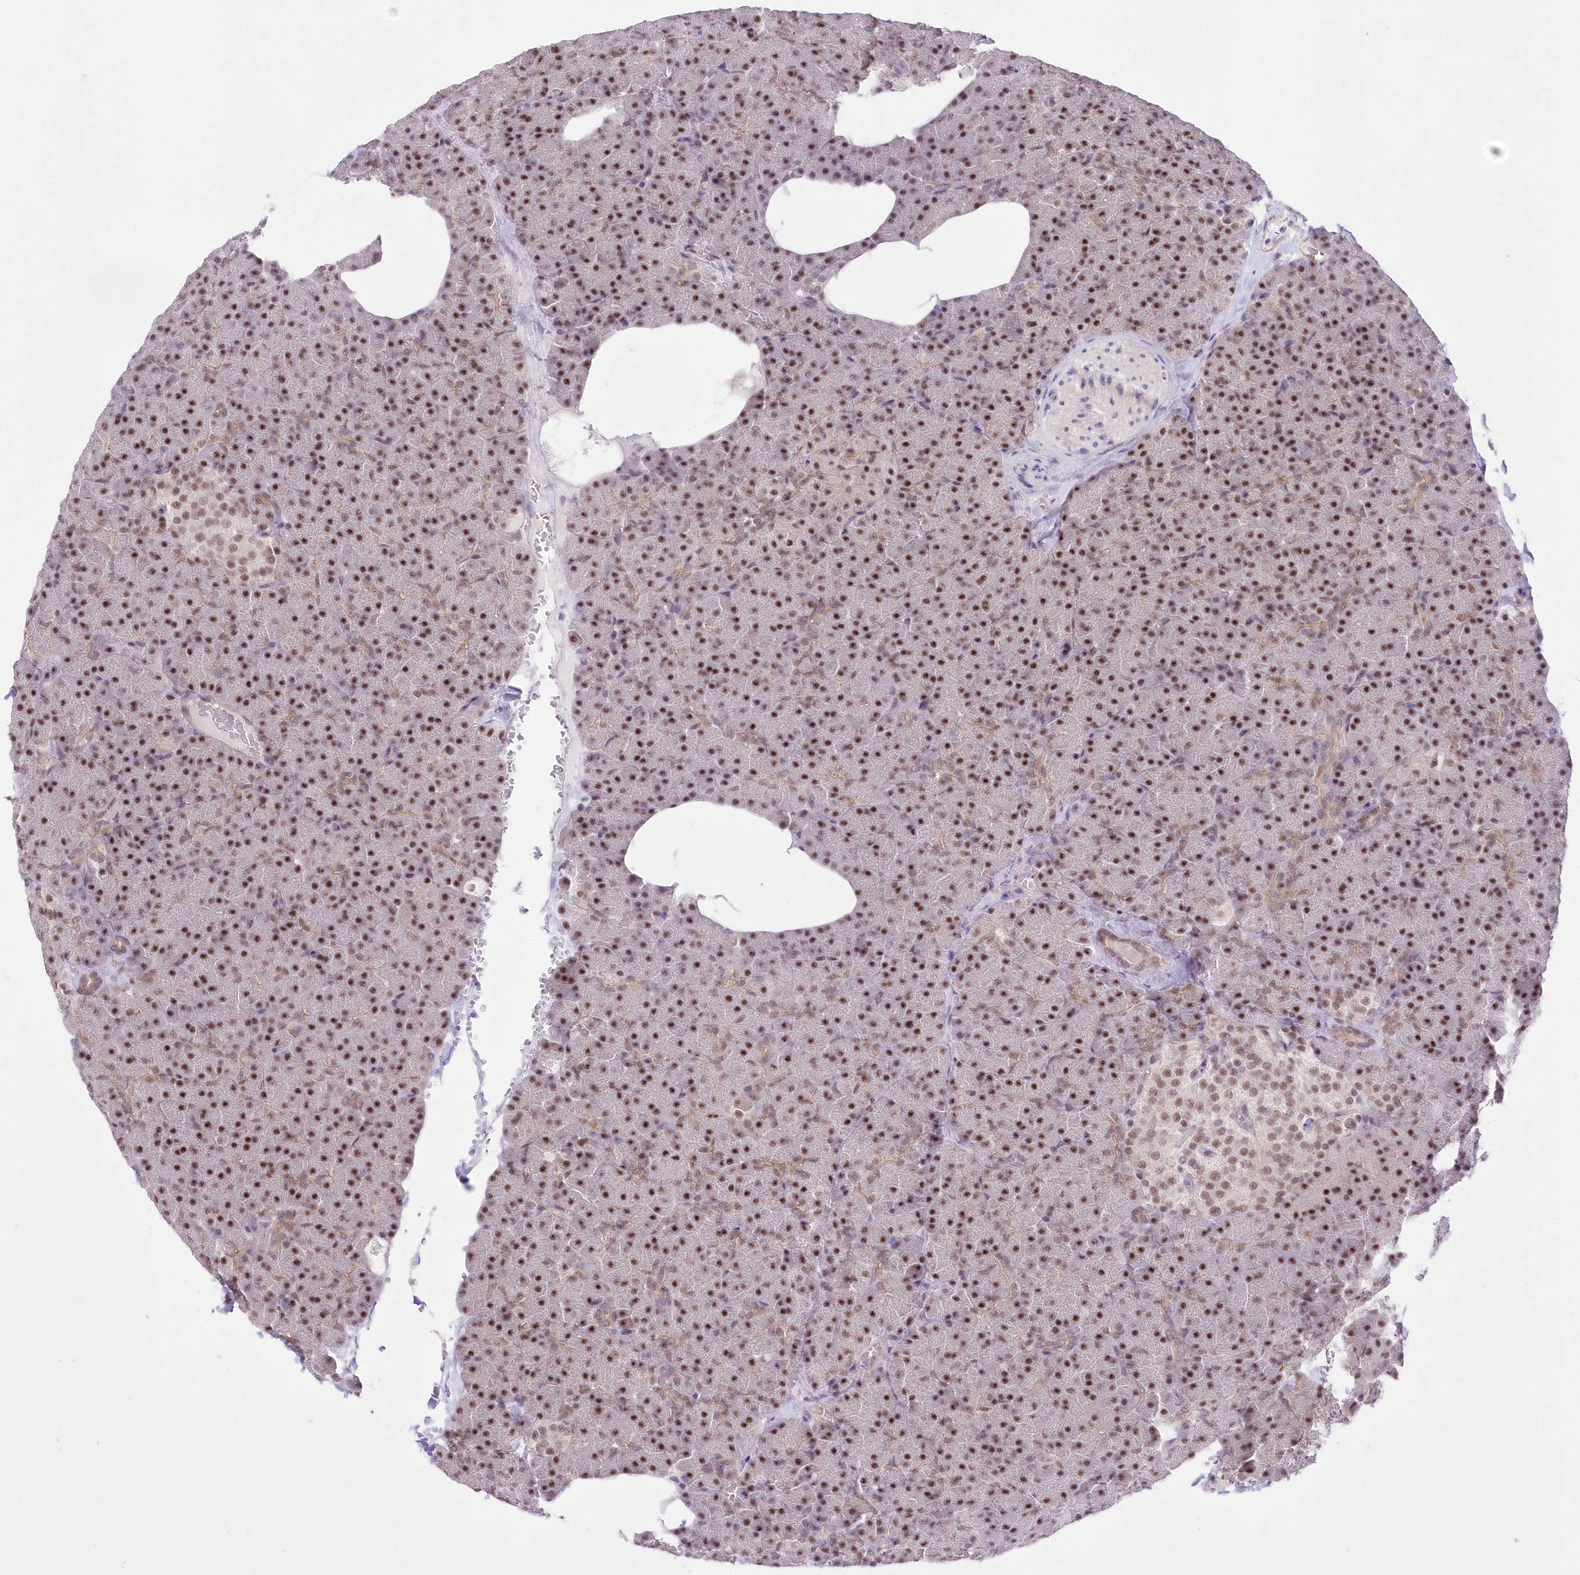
{"staining": {"intensity": "strong", "quantity": ">75%", "location": "nuclear"}, "tissue": "pancreas", "cell_type": "Exocrine glandular cells", "image_type": "normal", "snomed": [{"axis": "morphology", "description": "Normal tissue, NOS"}, {"axis": "morphology", "description": "Carcinoid, malignant, NOS"}, {"axis": "topography", "description": "Pancreas"}], "caption": "High-magnification brightfield microscopy of benign pancreas stained with DAB (brown) and counterstained with hematoxylin (blue). exocrine glandular cells exhibit strong nuclear expression is present in about>75% of cells.", "gene": "NSUN2", "patient": {"sex": "female", "age": 35}}